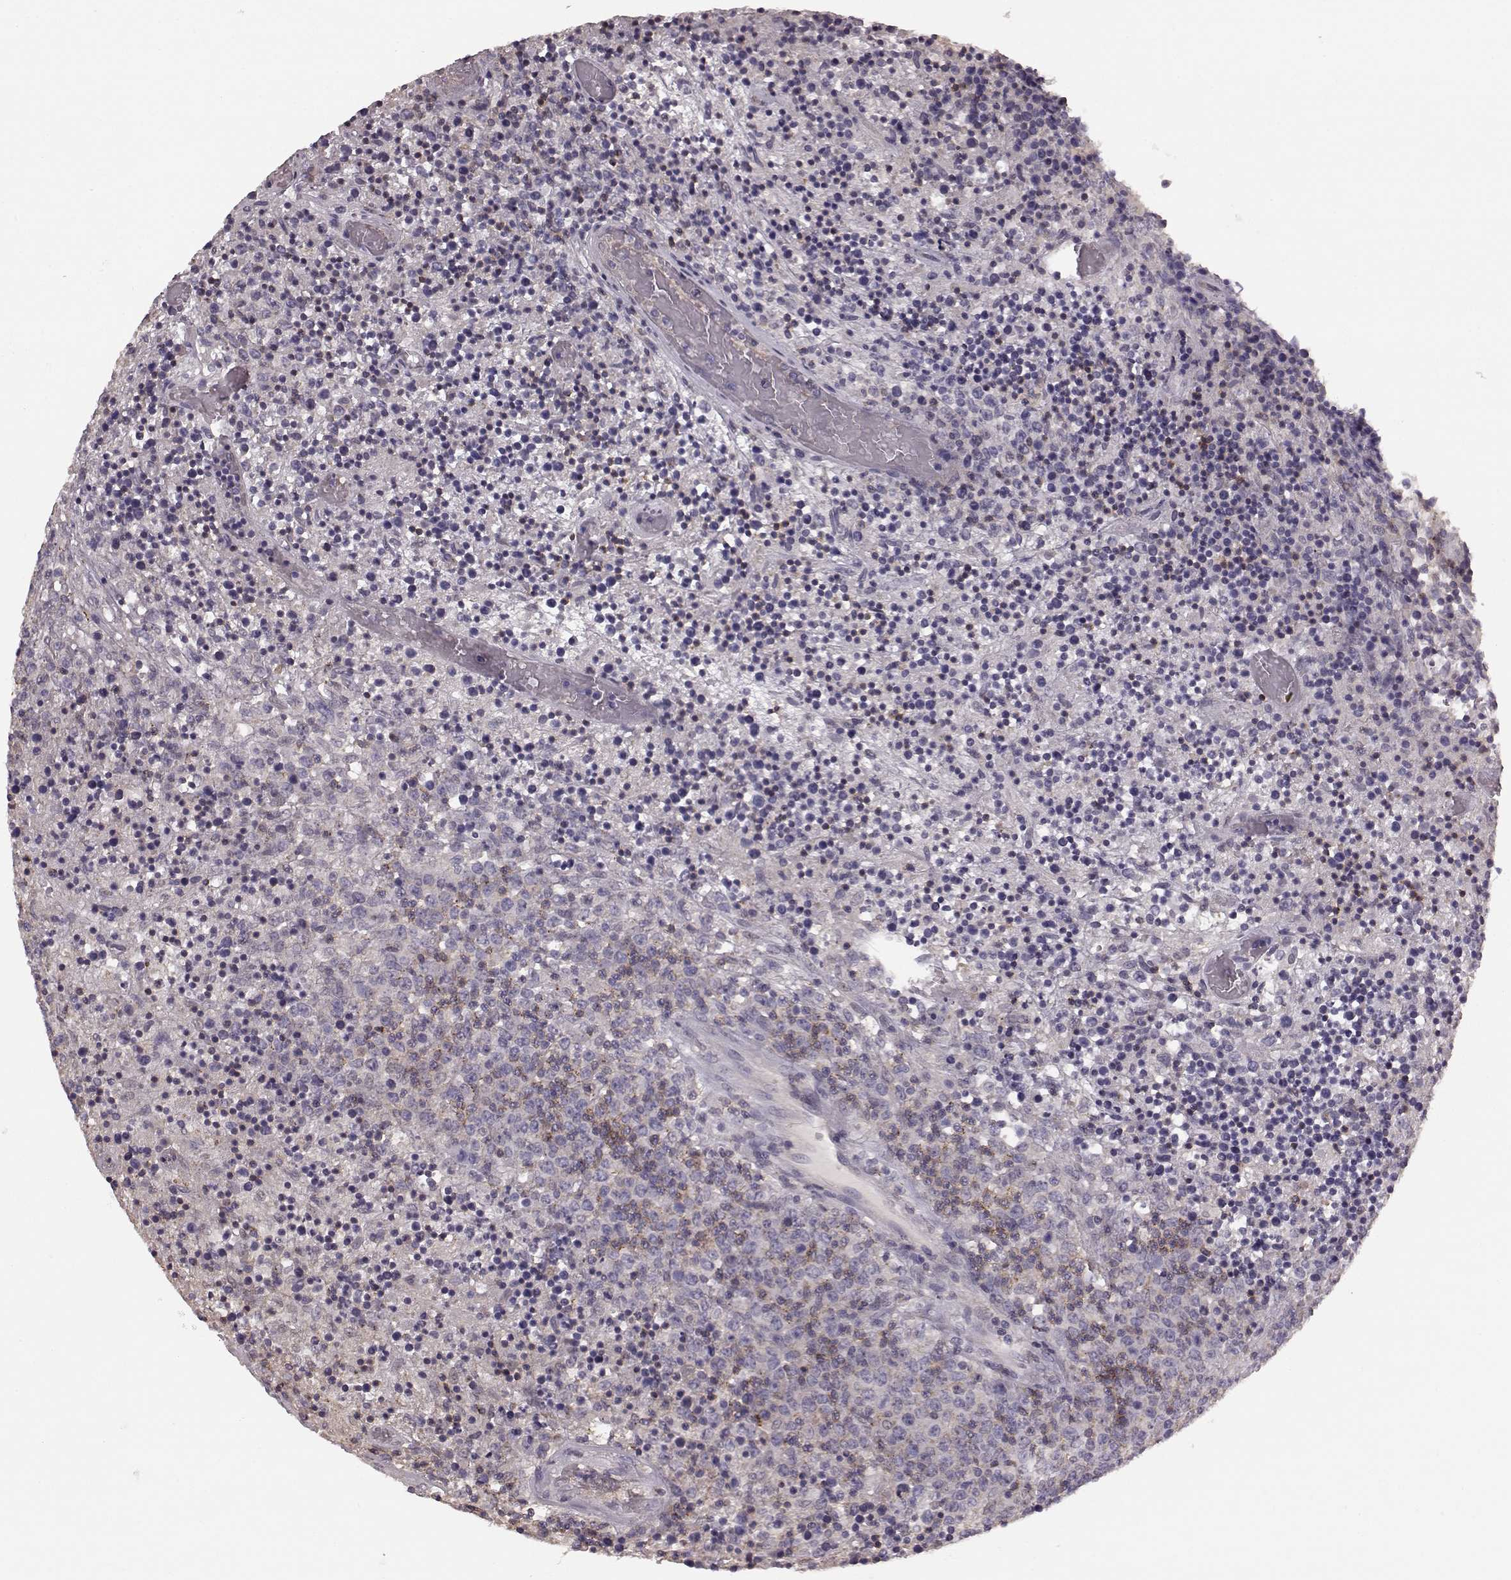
{"staining": {"intensity": "negative", "quantity": "none", "location": "none"}, "tissue": "lymphoma", "cell_type": "Tumor cells", "image_type": "cancer", "snomed": [{"axis": "morphology", "description": "Malignant lymphoma, non-Hodgkin's type, High grade"}, {"axis": "topography", "description": "Lung"}], "caption": "Protein analysis of lymphoma demonstrates no significant positivity in tumor cells. The staining was performed using DAB (3,3'-diaminobenzidine) to visualize the protein expression in brown, while the nuclei were stained in blue with hematoxylin (Magnification: 20x).", "gene": "PDCD1", "patient": {"sex": "male", "age": 79}}